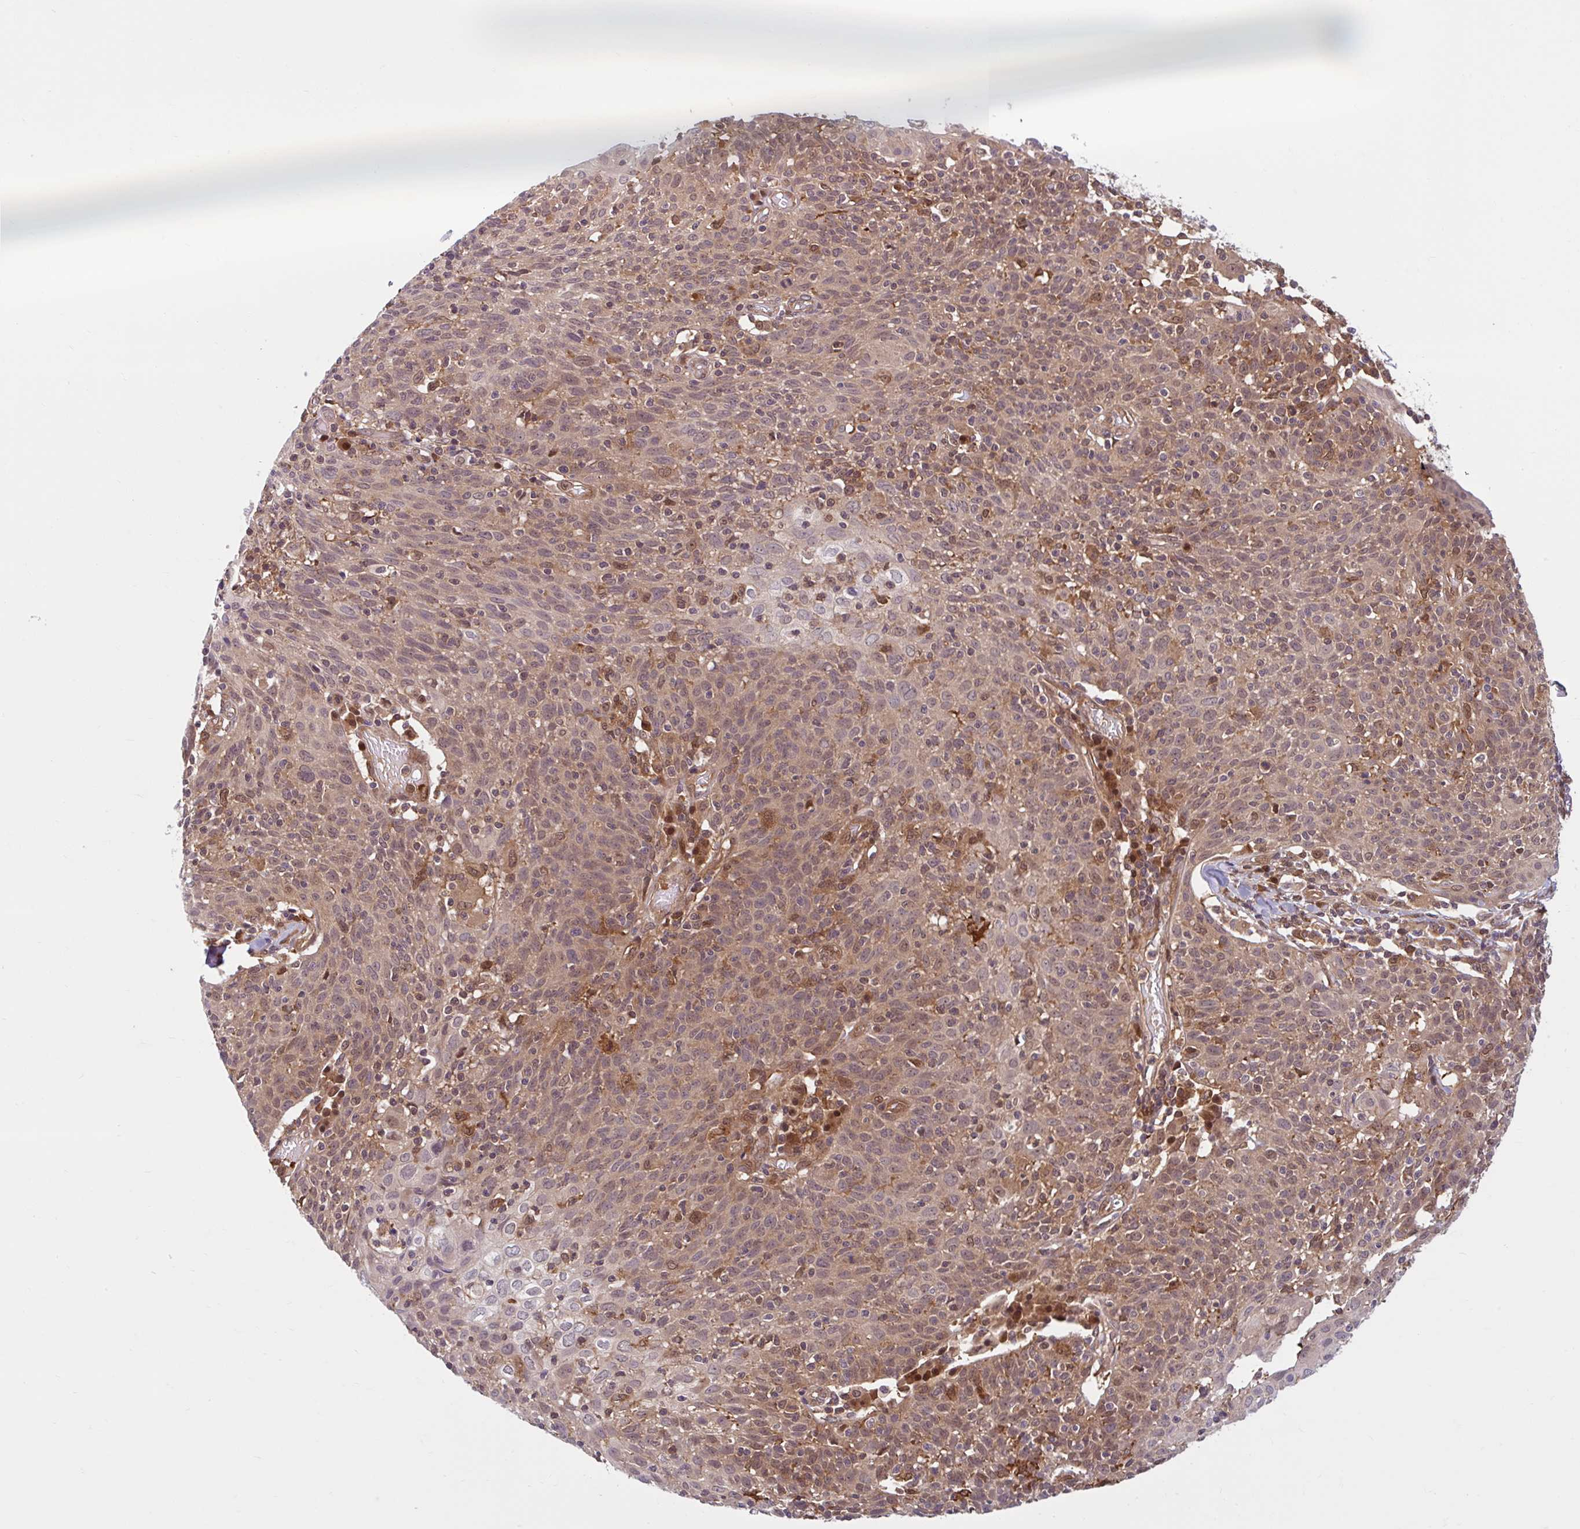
{"staining": {"intensity": "weak", "quantity": "<25%", "location": "cytoplasmic/membranous"}, "tissue": "cervical cancer", "cell_type": "Tumor cells", "image_type": "cancer", "snomed": [{"axis": "morphology", "description": "Squamous cell carcinoma, NOS"}, {"axis": "topography", "description": "Cervix"}], "caption": "Cervical cancer was stained to show a protein in brown. There is no significant staining in tumor cells.", "gene": "HMBS", "patient": {"sex": "female", "age": 52}}